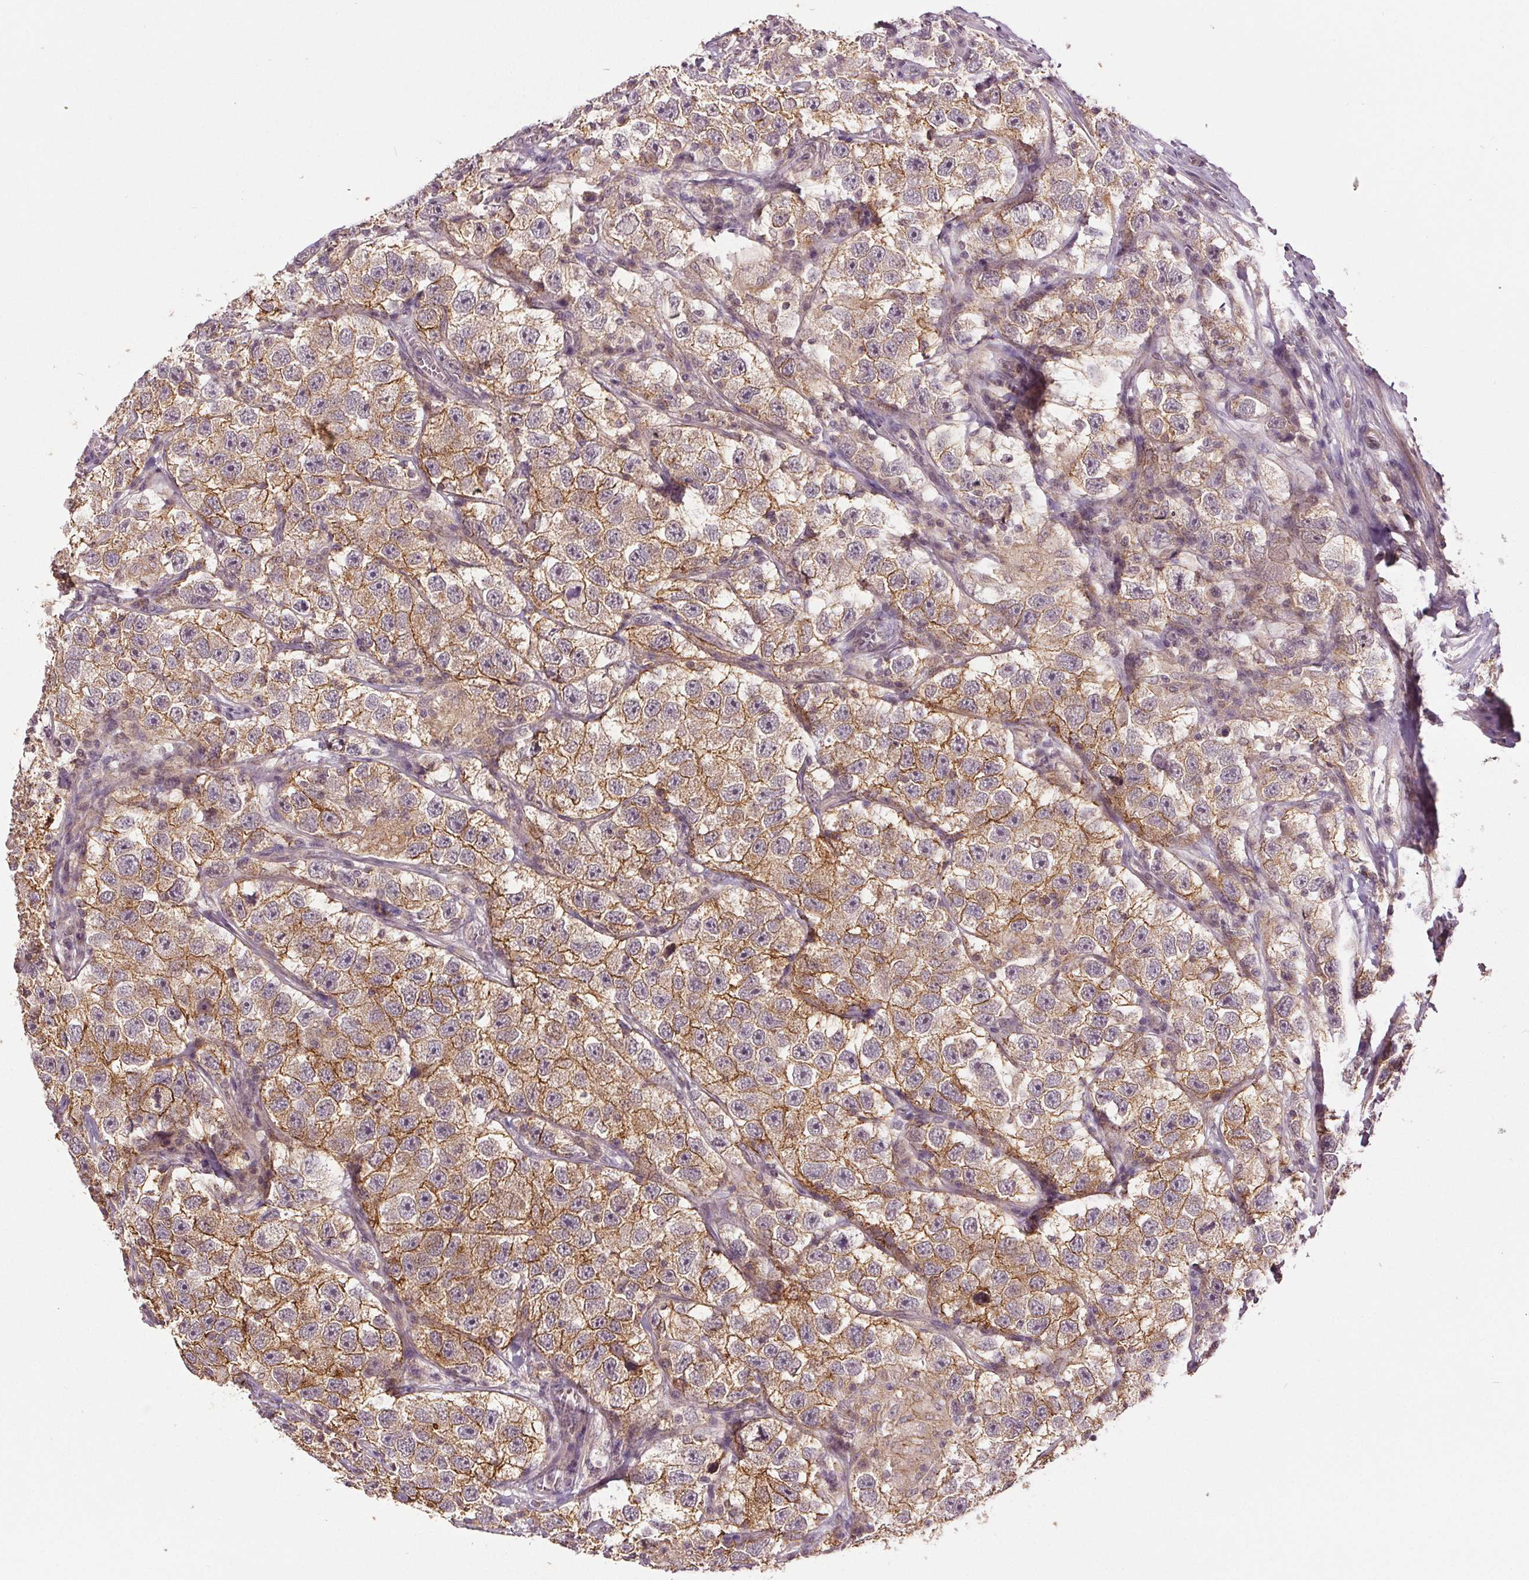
{"staining": {"intensity": "moderate", "quantity": ">75%", "location": "cytoplasmic/membranous"}, "tissue": "testis cancer", "cell_type": "Tumor cells", "image_type": "cancer", "snomed": [{"axis": "morphology", "description": "Seminoma, NOS"}, {"axis": "topography", "description": "Testis"}], "caption": "Tumor cells reveal medium levels of moderate cytoplasmic/membranous expression in about >75% of cells in human seminoma (testis).", "gene": "EPHB3", "patient": {"sex": "male", "age": 26}}